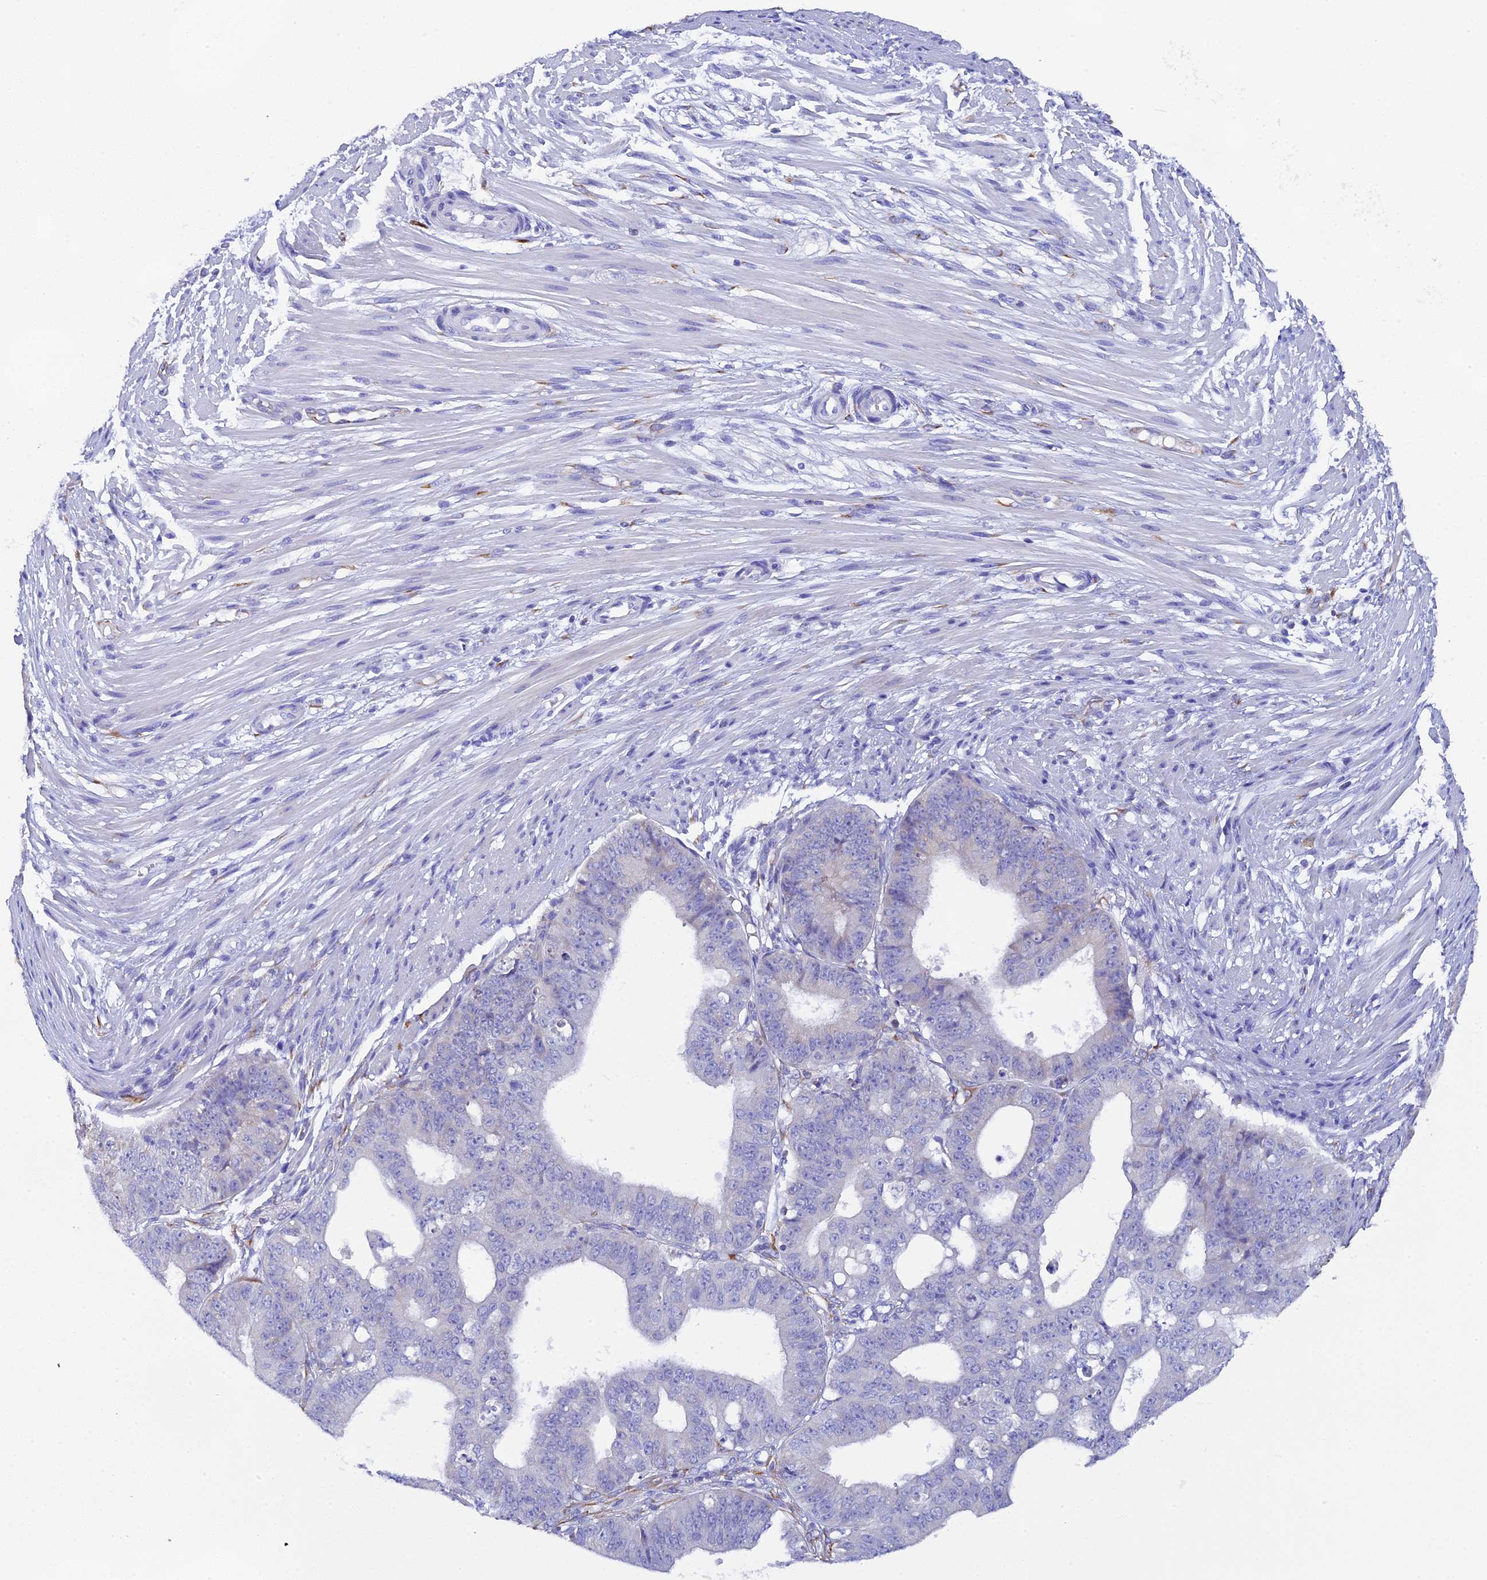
{"staining": {"intensity": "negative", "quantity": "none", "location": "none"}, "tissue": "ovarian cancer", "cell_type": "Tumor cells", "image_type": "cancer", "snomed": [{"axis": "morphology", "description": "Carcinoma, endometroid"}, {"axis": "topography", "description": "Appendix"}, {"axis": "topography", "description": "Ovary"}], "caption": "DAB immunohistochemical staining of ovarian cancer demonstrates no significant positivity in tumor cells. (DAB immunohistochemistry (IHC) visualized using brightfield microscopy, high magnification).", "gene": "FKBP11", "patient": {"sex": "female", "age": 42}}